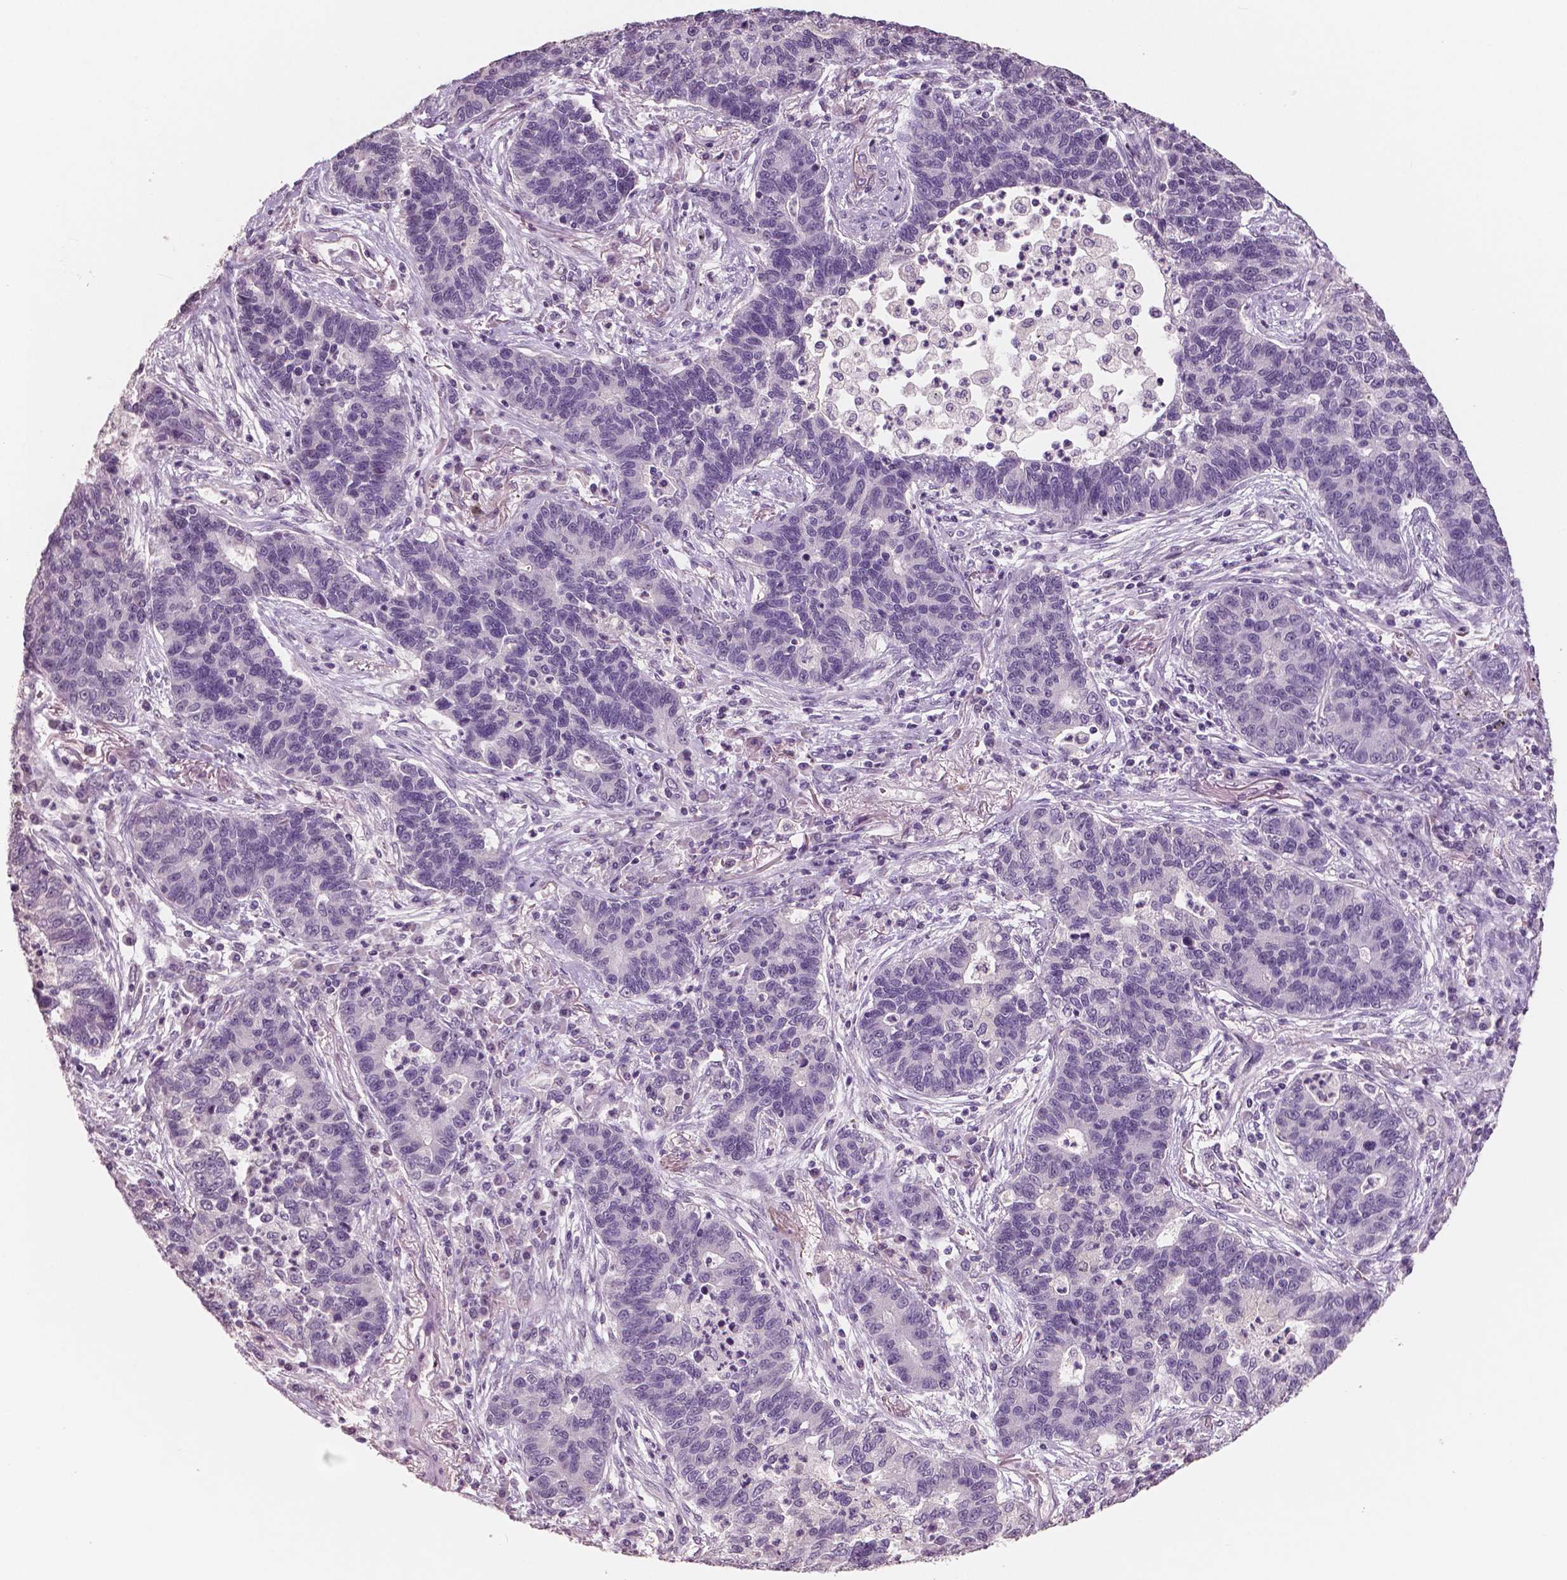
{"staining": {"intensity": "negative", "quantity": "none", "location": "none"}, "tissue": "lung cancer", "cell_type": "Tumor cells", "image_type": "cancer", "snomed": [{"axis": "morphology", "description": "Adenocarcinoma, NOS"}, {"axis": "topography", "description": "Lung"}], "caption": "IHC histopathology image of human lung cancer stained for a protein (brown), which displays no expression in tumor cells. (DAB (3,3'-diaminobenzidine) immunohistochemistry (IHC), high magnification).", "gene": "NECAB1", "patient": {"sex": "female", "age": 57}}